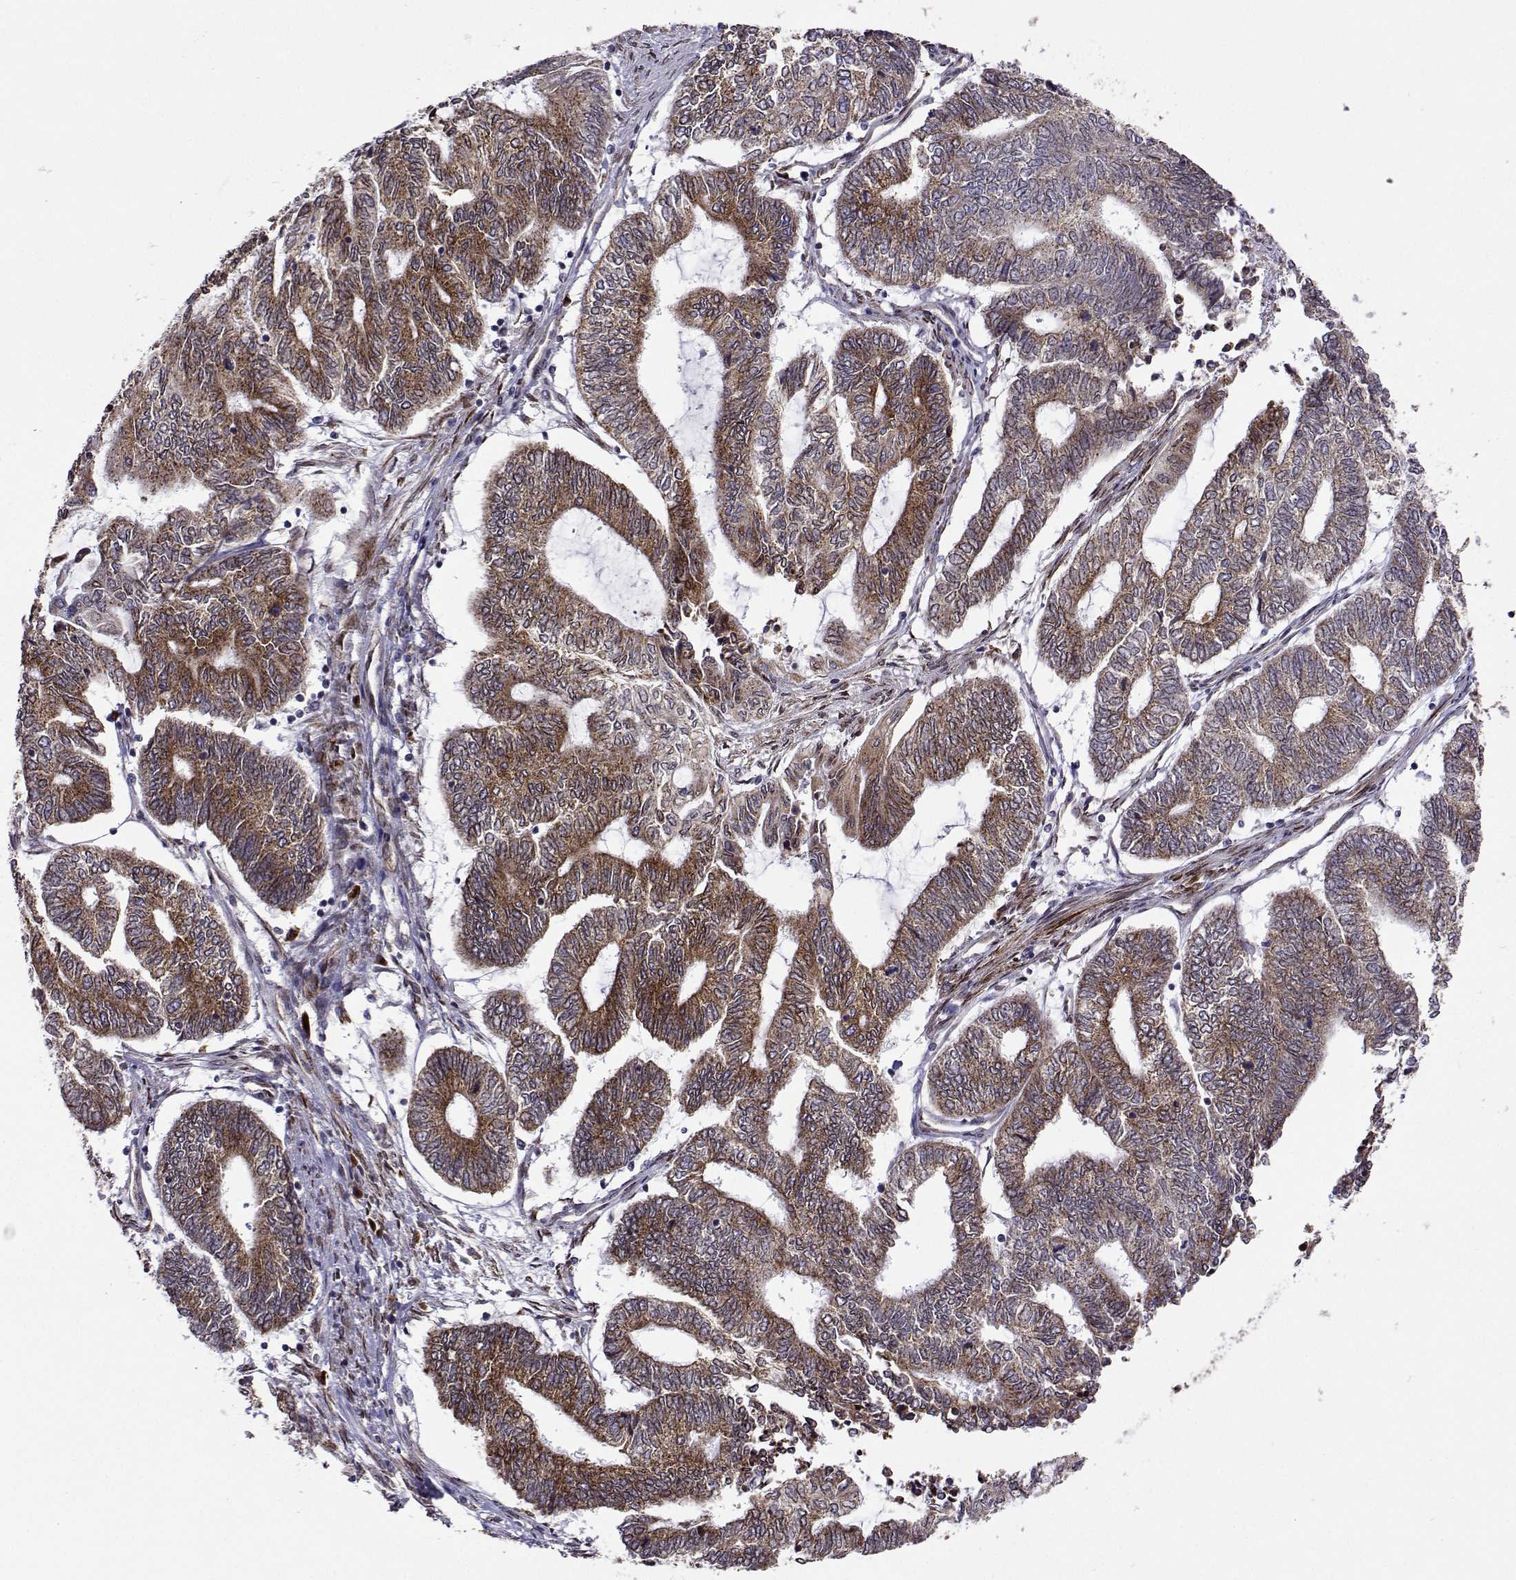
{"staining": {"intensity": "moderate", "quantity": "25%-75%", "location": "cytoplasmic/membranous"}, "tissue": "endometrial cancer", "cell_type": "Tumor cells", "image_type": "cancer", "snomed": [{"axis": "morphology", "description": "Adenocarcinoma, NOS"}, {"axis": "topography", "description": "Uterus"}, {"axis": "topography", "description": "Endometrium"}], "caption": "Immunohistochemistry photomicrograph of neoplastic tissue: endometrial adenocarcinoma stained using immunohistochemistry exhibits medium levels of moderate protein expression localized specifically in the cytoplasmic/membranous of tumor cells, appearing as a cytoplasmic/membranous brown color.", "gene": "PGRMC2", "patient": {"sex": "female", "age": 70}}